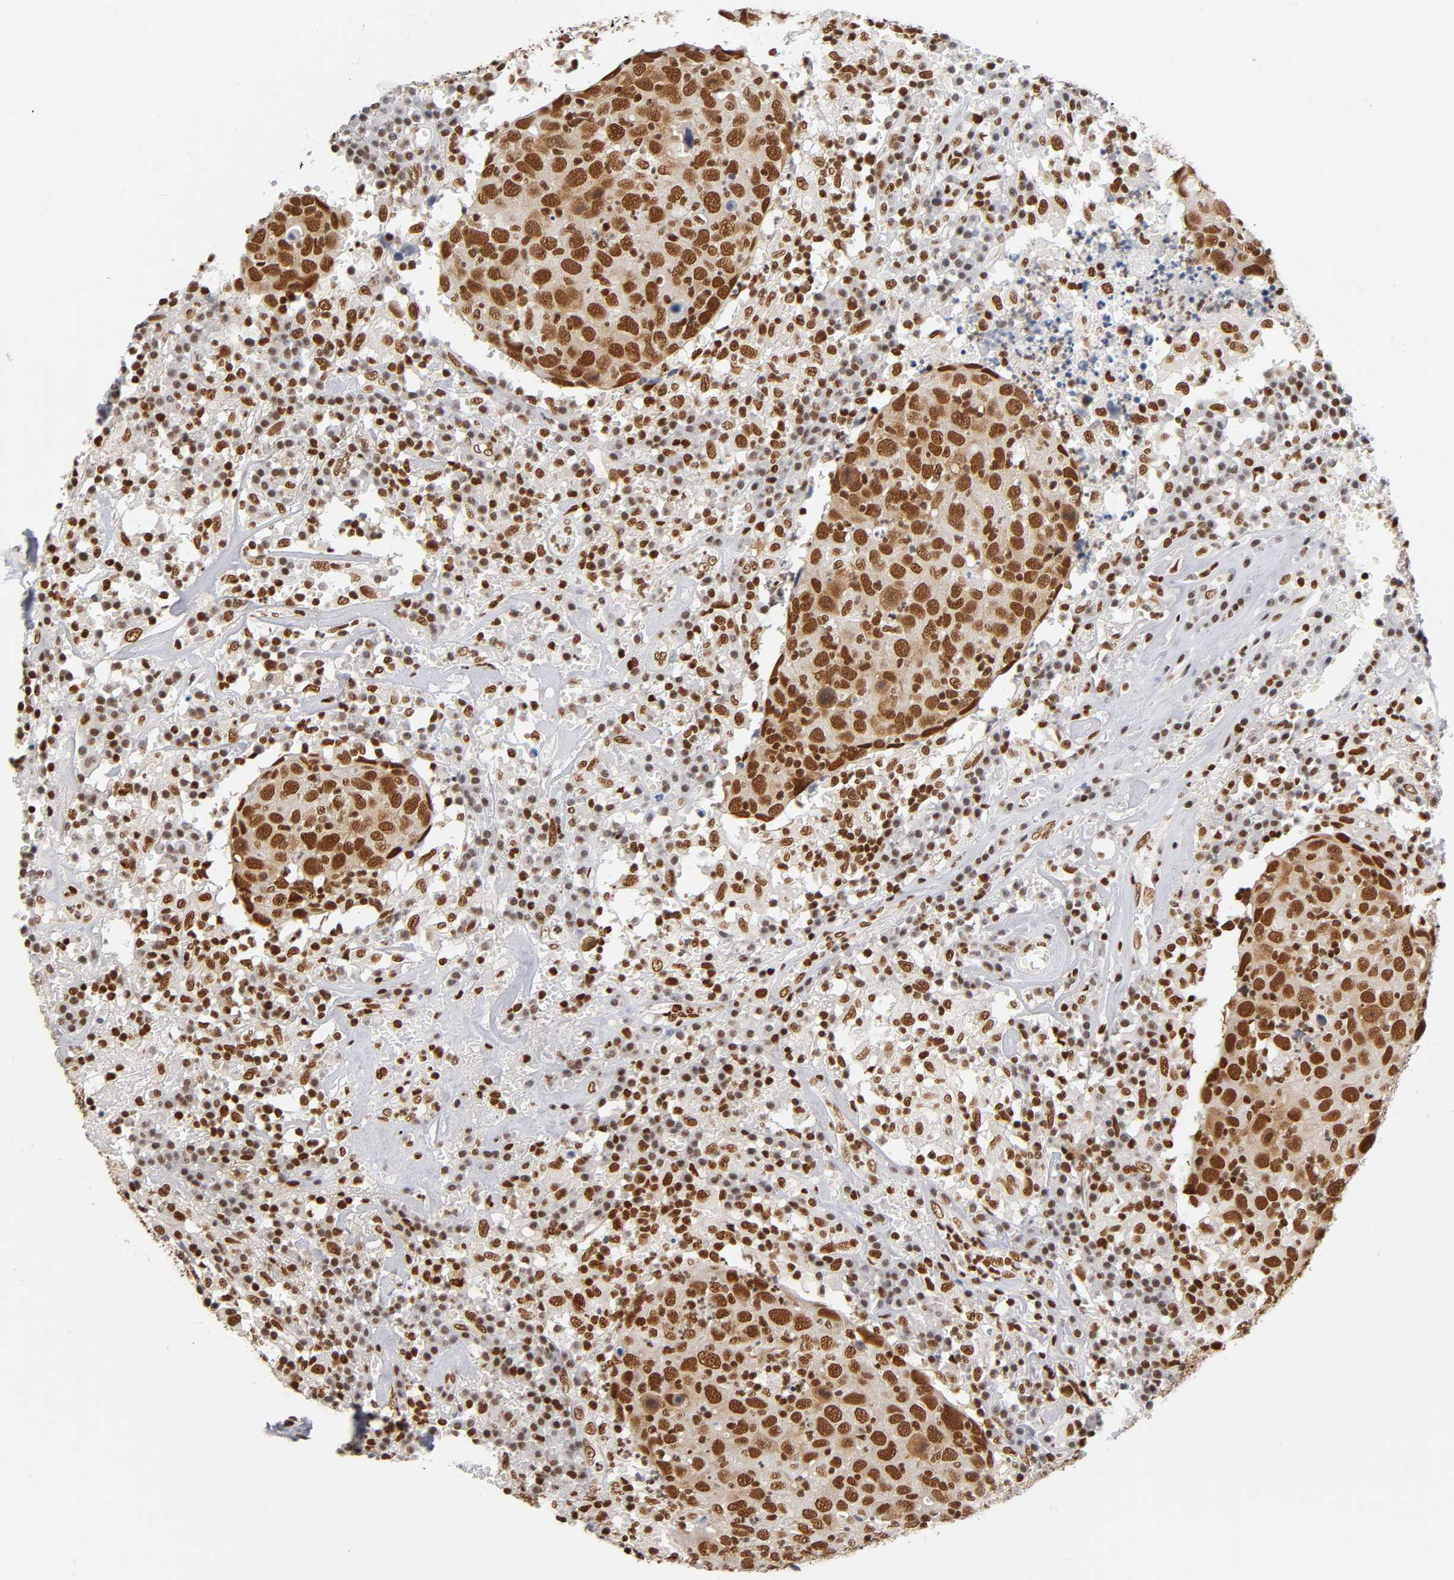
{"staining": {"intensity": "strong", "quantity": ">75%", "location": "nuclear"}, "tissue": "head and neck cancer", "cell_type": "Tumor cells", "image_type": "cancer", "snomed": [{"axis": "morphology", "description": "Adenocarcinoma, NOS"}, {"axis": "topography", "description": "Salivary gland"}, {"axis": "topography", "description": "Head-Neck"}], "caption": "A brown stain labels strong nuclear staining of a protein in human adenocarcinoma (head and neck) tumor cells. The staining is performed using DAB brown chromogen to label protein expression. The nuclei are counter-stained blue using hematoxylin.", "gene": "ILKAP", "patient": {"sex": "female", "age": 65}}